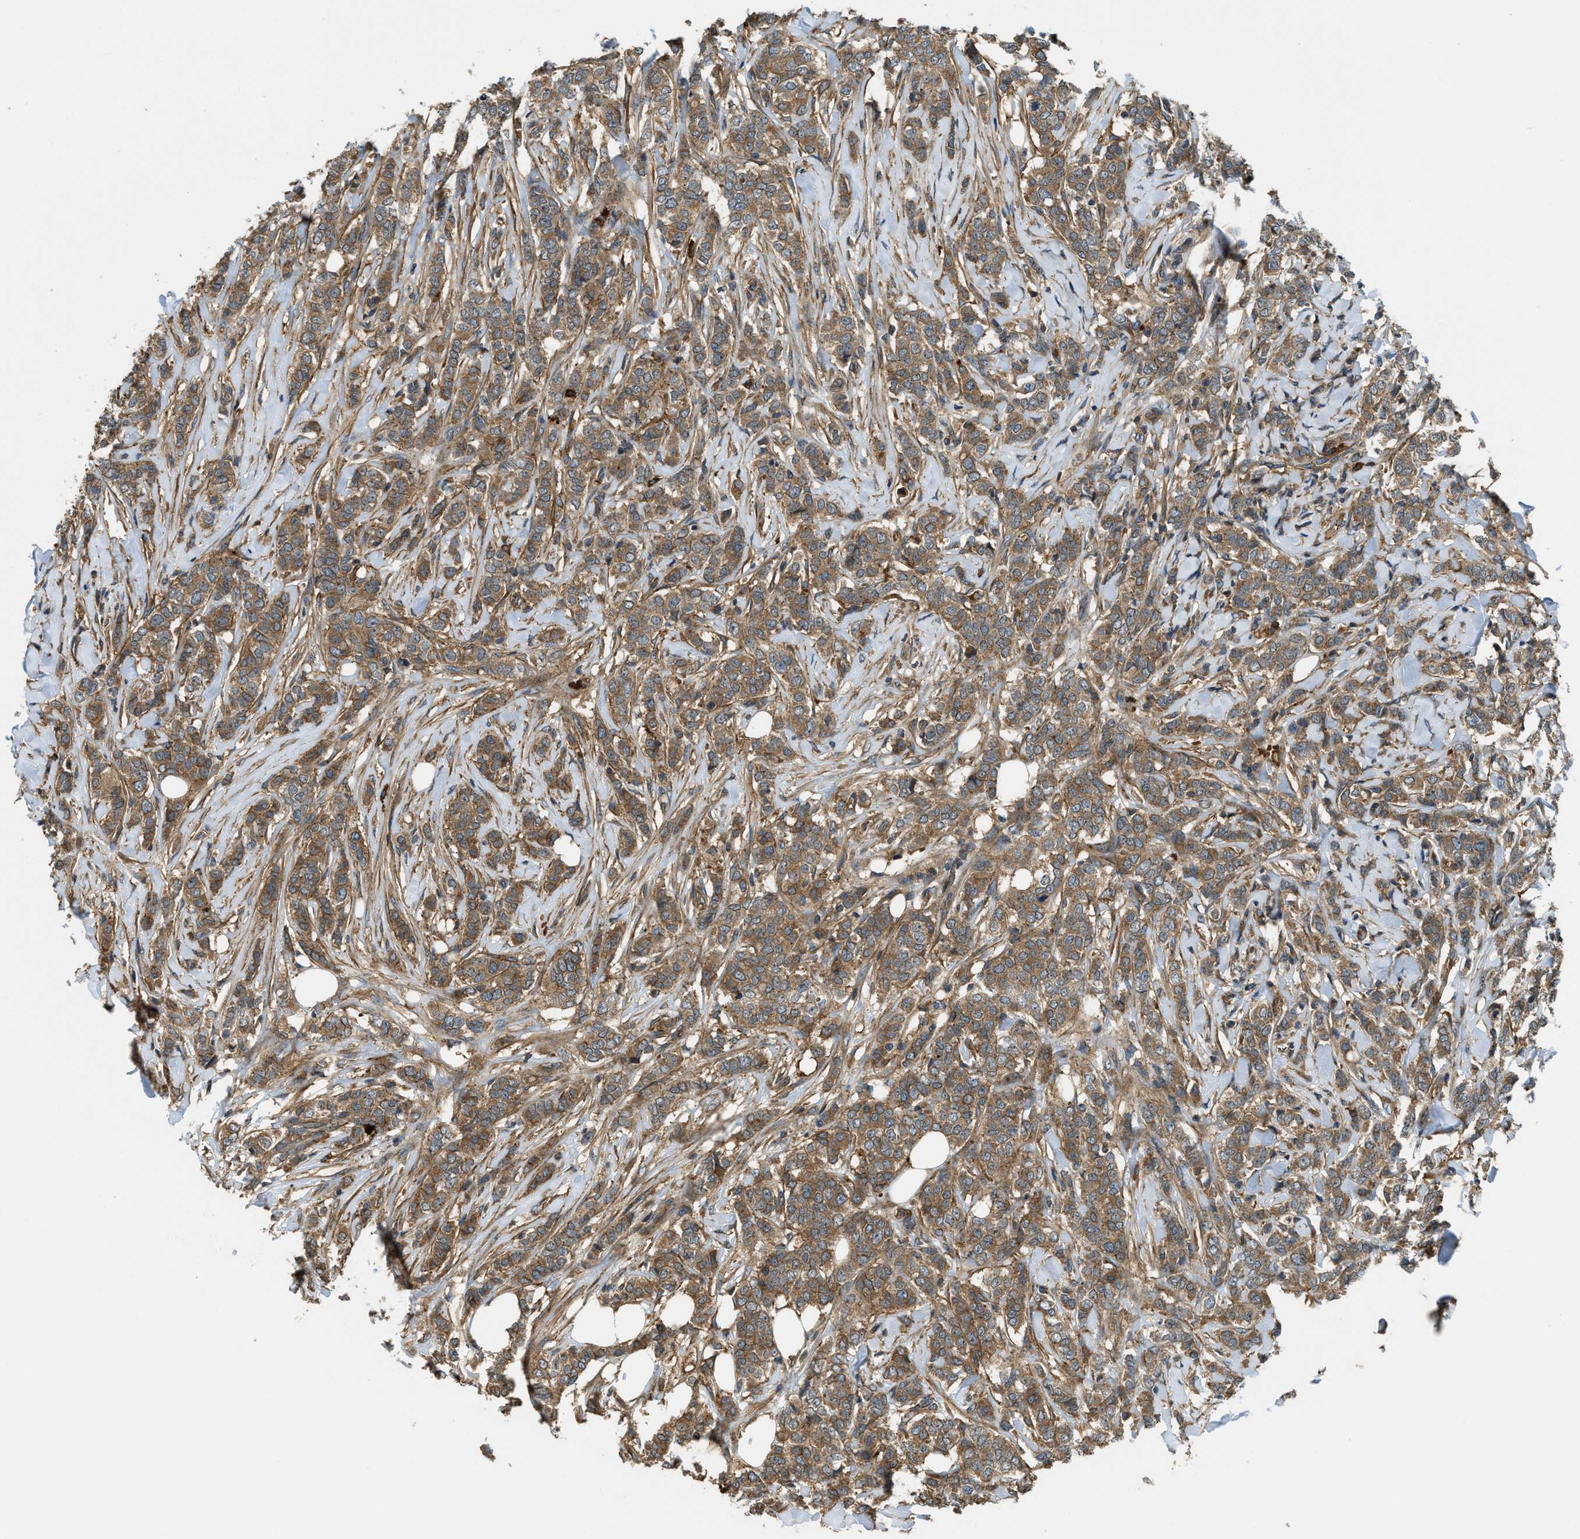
{"staining": {"intensity": "moderate", "quantity": ">75%", "location": "cytoplasmic/membranous"}, "tissue": "breast cancer", "cell_type": "Tumor cells", "image_type": "cancer", "snomed": [{"axis": "morphology", "description": "Lobular carcinoma"}, {"axis": "topography", "description": "Skin"}, {"axis": "topography", "description": "Breast"}], "caption": "Tumor cells exhibit medium levels of moderate cytoplasmic/membranous staining in approximately >75% of cells in human breast cancer. (IHC, brightfield microscopy, high magnification).", "gene": "BAG4", "patient": {"sex": "female", "age": 46}}